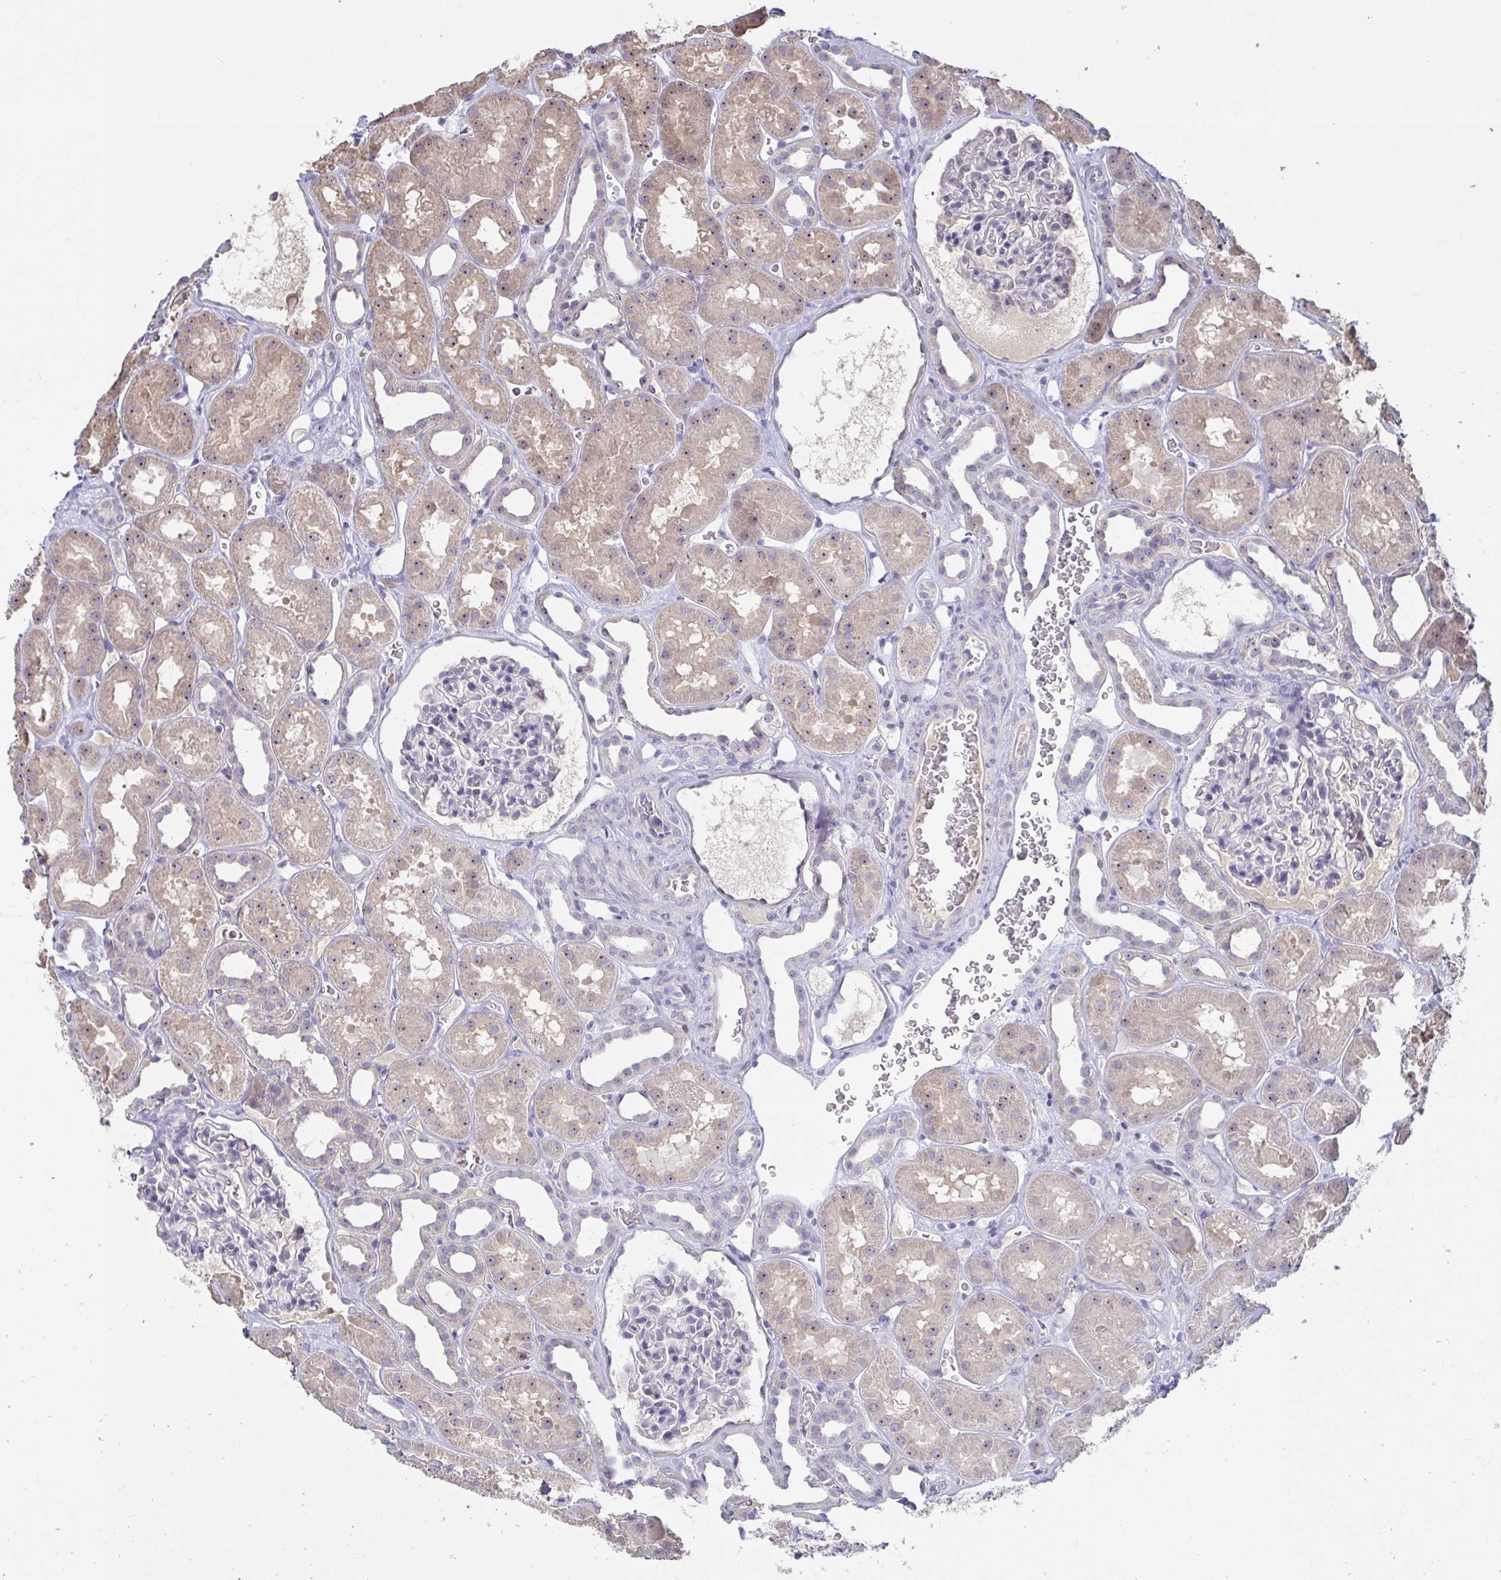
{"staining": {"intensity": "negative", "quantity": "none", "location": "none"}, "tissue": "kidney", "cell_type": "Cells in glomeruli", "image_type": "normal", "snomed": [{"axis": "morphology", "description": "Normal tissue, NOS"}, {"axis": "topography", "description": "Kidney"}], "caption": "A micrograph of kidney stained for a protein displays no brown staining in cells in glomeruli.", "gene": "MYC", "patient": {"sex": "female", "age": 41}}